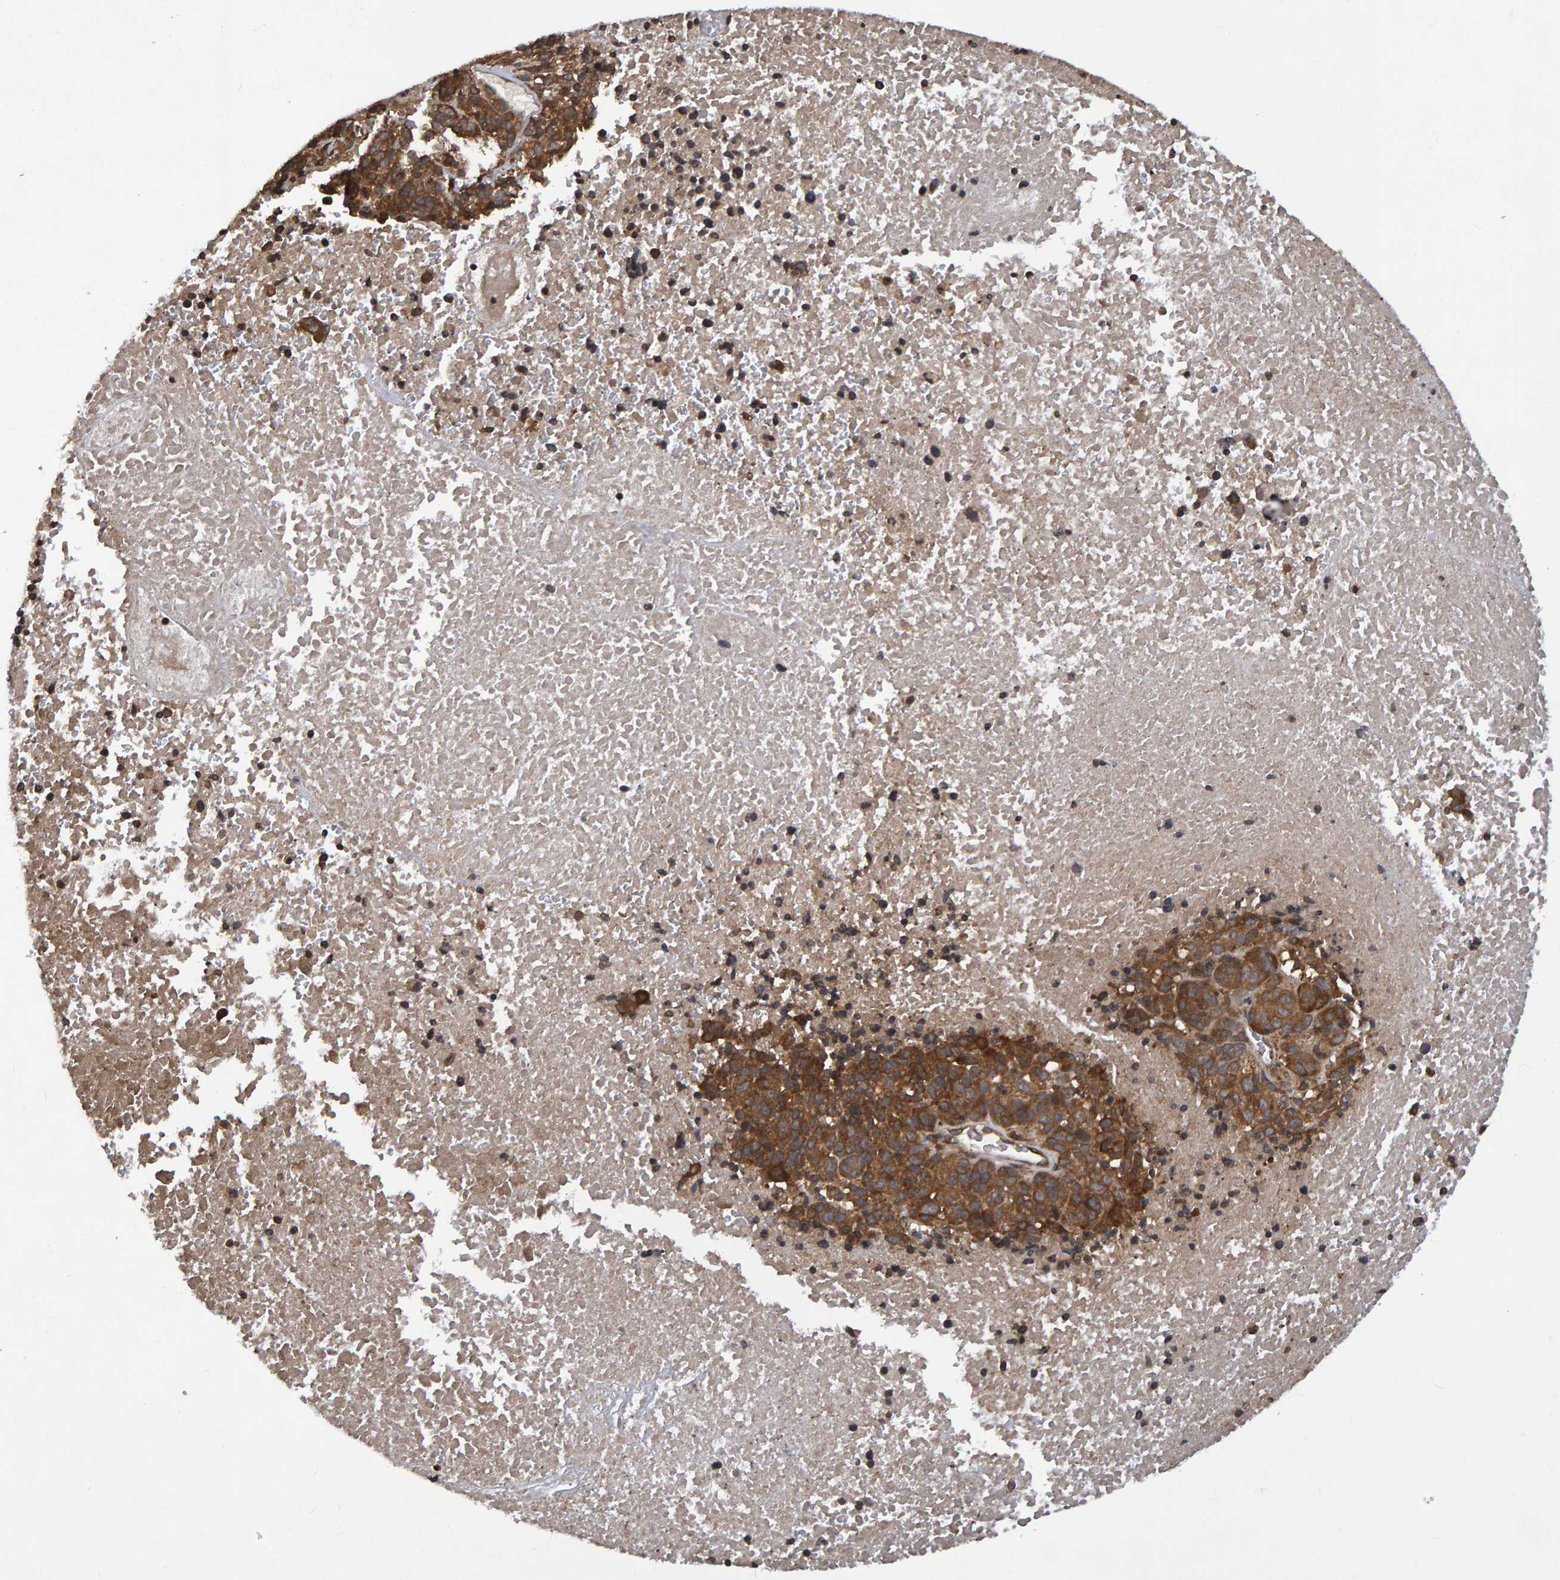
{"staining": {"intensity": "moderate", "quantity": ">75%", "location": "cytoplasmic/membranous"}, "tissue": "melanoma", "cell_type": "Tumor cells", "image_type": "cancer", "snomed": [{"axis": "morphology", "description": "Malignant melanoma, Metastatic site"}, {"axis": "topography", "description": "Cerebral cortex"}], "caption": "The photomicrograph displays immunohistochemical staining of malignant melanoma (metastatic site). There is moderate cytoplasmic/membranous staining is appreciated in about >75% of tumor cells.", "gene": "GAB2", "patient": {"sex": "female", "age": 52}}